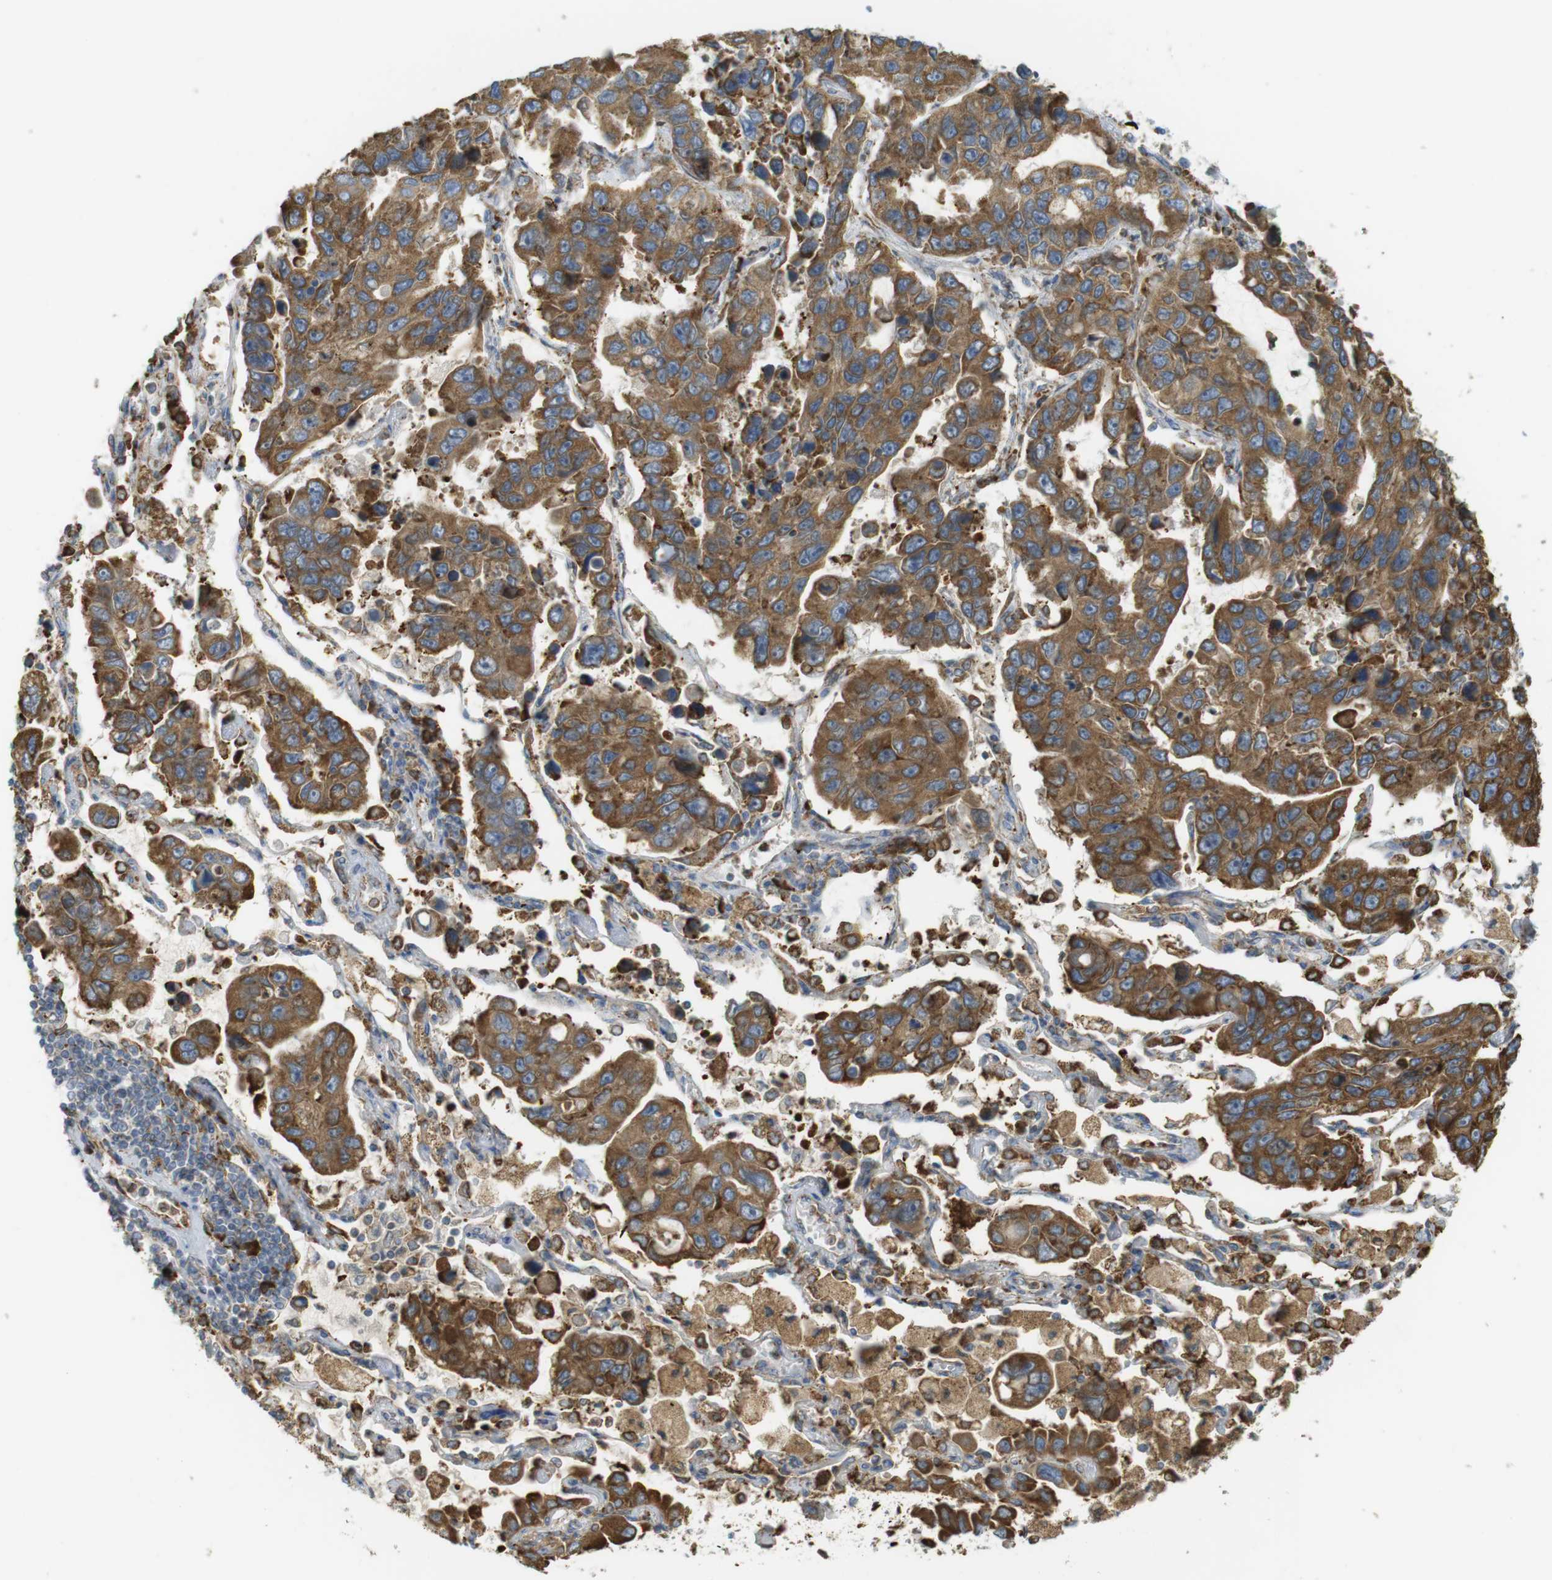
{"staining": {"intensity": "moderate", "quantity": ">75%", "location": "cytoplasmic/membranous"}, "tissue": "lung cancer", "cell_type": "Tumor cells", "image_type": "cancer", "snomed": [{"axis": "morphology", "description": "Adenocarcinoma, NOS"}, {"axis": "topography", "description": "Lung"}], "caption": "Protein expression analysis of human lung cancer reveals moderate cytoplasmic/membranous staining in about >75% of tumor cells. (Brightfield microscopy of DAB IHC at high magnification).", "gene": "MBOAT2", "patient": {"sex": "male", "age": 64}}